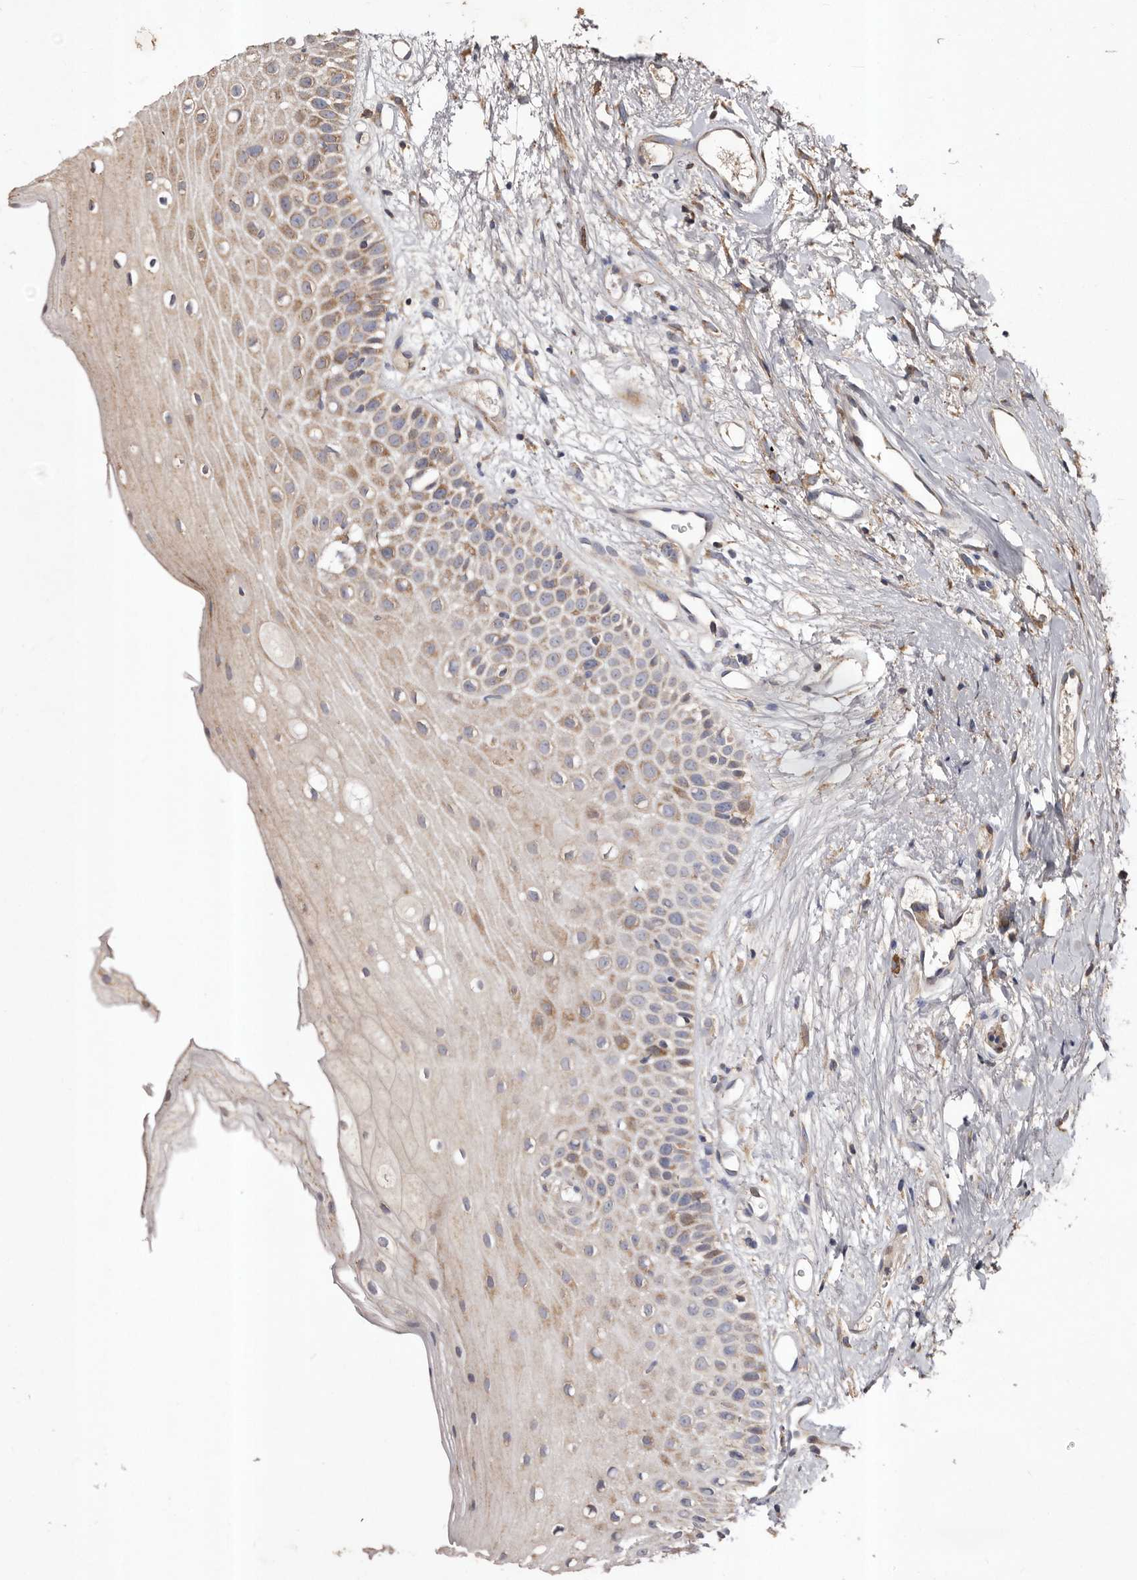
{"staining": {"intensity": "moderate", "quantity": "25%-75%", "location": "cytoplasmic/membranous"}, "tissue": "oral mucosa", "cell_type": "Squamous epithelial cells", "image_type": "normal", "snomed": [{"axis": "morphology", "description": "Normal tissue, NOS"}, {"axis": "topography", "description": "Oral tissue"}], "caption": "Protein staining exhibits moderate cytoplasmic/membranous expression in about 25%-75% of squamous epithelial cells in normal oral mucosa.", "gene": "STEAP2", "patient": {"sex": "female", "age": 63}}